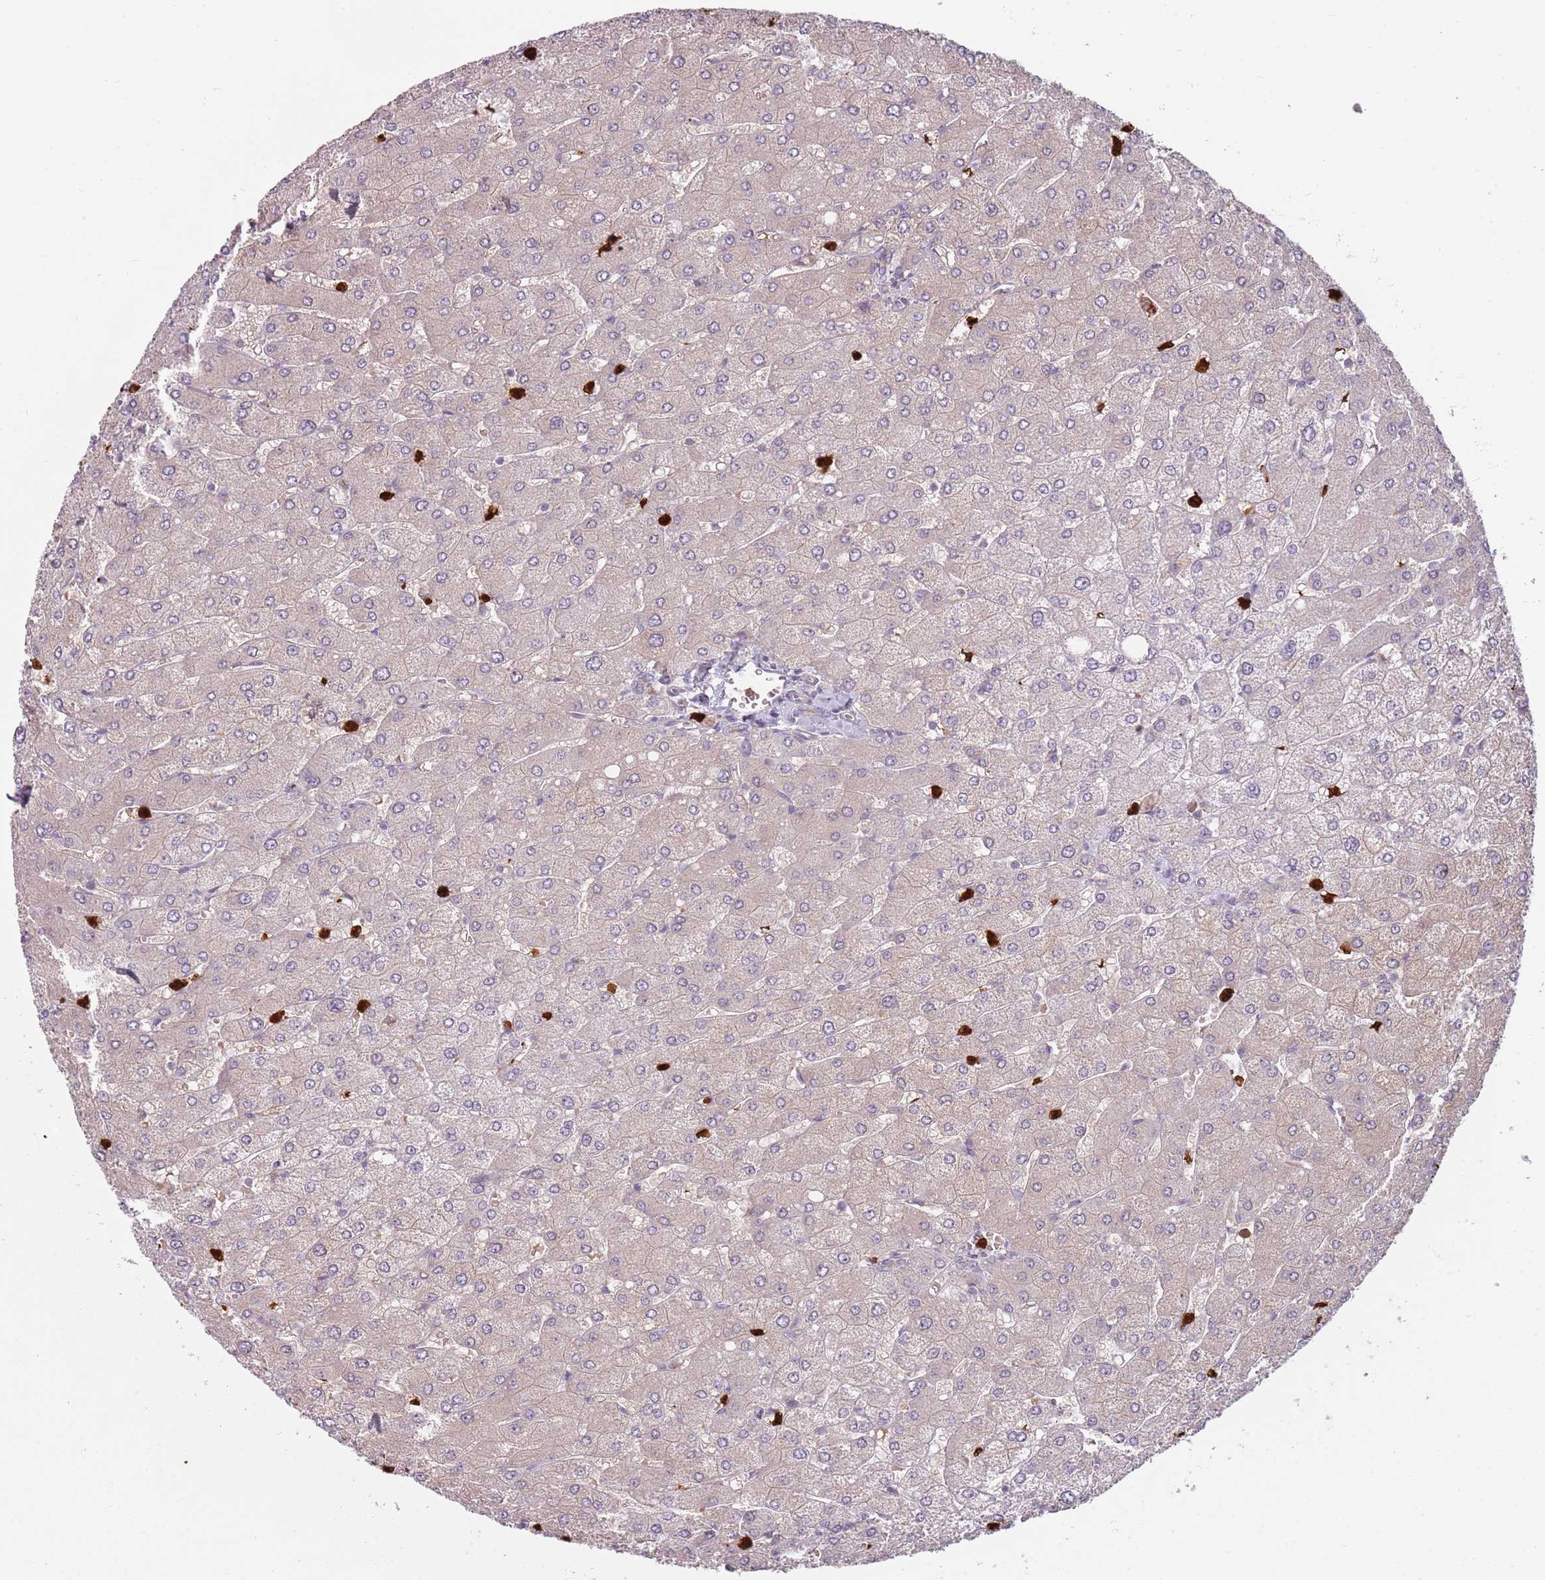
{"staining": {"intensity": "negative", "quantity": "none", "location": "none"}, "tissue": "liver", "cell_type": "Cholangiocytes", "image_type": "normal", "snomed": [{"axis": "morphology", "description": "Normal tissue, NOS"}, {"axis": "topography", "description": "Liver"}], "caption": "Cholangiocytes are negative for brown protein staining in unremarkable liver. (Stains: DAB (3,3'-diaminobenzidine) immunohistochemistry (IHC) with hematoxylin counter stain, Microscopy: brightfield microscopy at high magnification).", "gene": "SPAG4", "patient": {"sex": "male", "age": 55}}